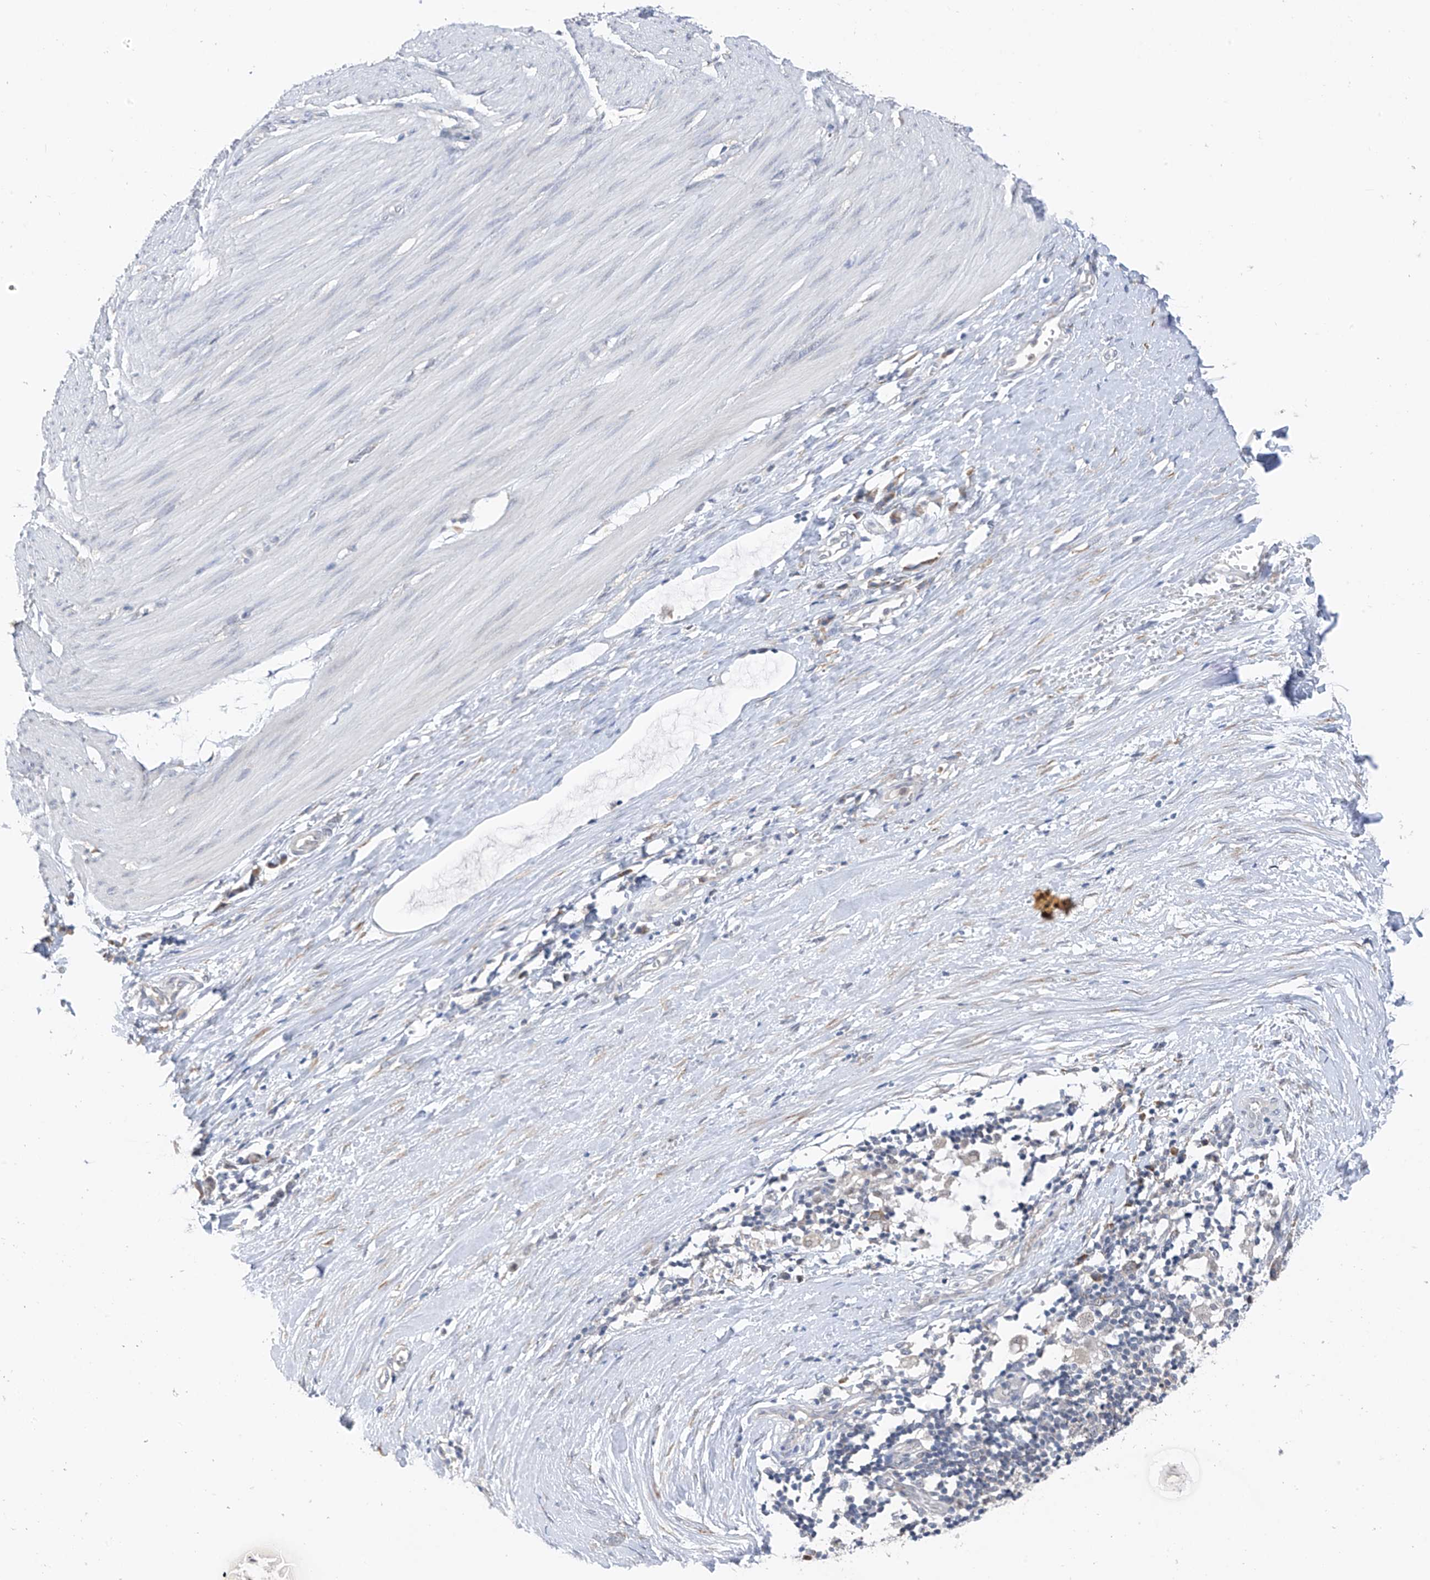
{"staining": {"intensity": "negative", "quantity": "none", "location": "none"}, "tissue": "smooth muscle", "cell_type": "Smooth muscle cells", "image_type": "normal", "snomed": [{"axis": "morphology", "description": "Normal tissue, NOS"}, {"axis": "morphology", "description": "Adenocarcinoma, NOS"}, {"axis": "topography", "description": "Colon"}, {"axis": "topography", "description": "Peripheral nerve tissue"}], "caption": "The immunohistochemistry (IHC) photomicrograph has no significant positivity in smooth muscle cells of smooth muscle. (DAB (3,3'-diaminobenzidine) IHC with hematoxylin counter stain).", "gene": "CYP4V2", "patient": {"sex": "male", "age": 14}}